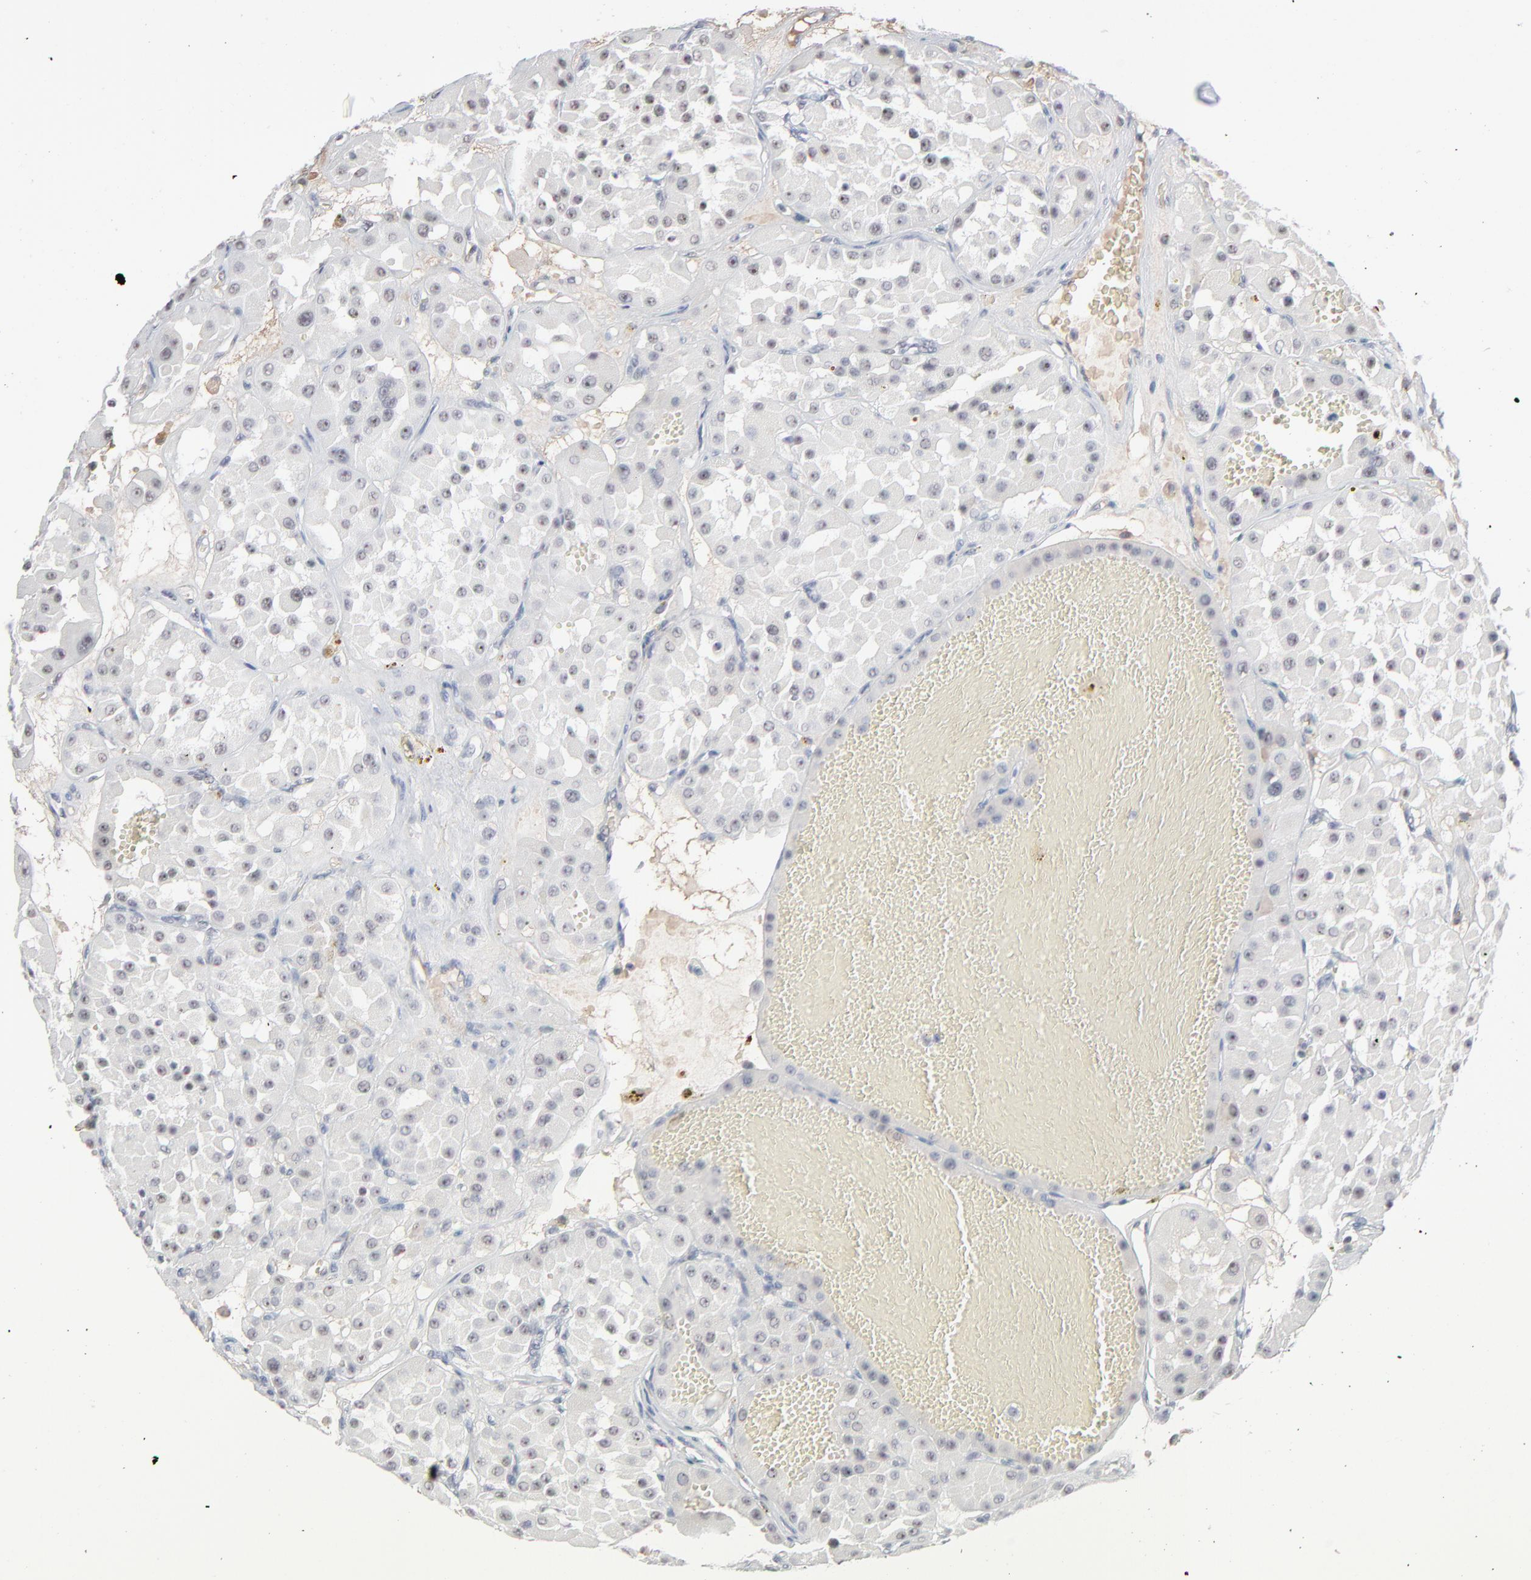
{"staining": {"intensity": "negative", "quantity": "none", "location": "none"}, "tissue": "renal cancer", "cell_type": "Tumor cells", "image_type": "cancer", "snomed": [{"axis": "morphology", "description": "Adenocarcinoma, uncertain malignant potential"}, {"axis": "topography", "description": "Kidney"}], "caption": "A histopathology image of adenocarcinoma,  uncertain malignant potential (renal) stained for a protein exhibits no brown staining in tumor cells.", "gene": "MPHOSPH6", "patient": {"sex": "male", "age": 63}}